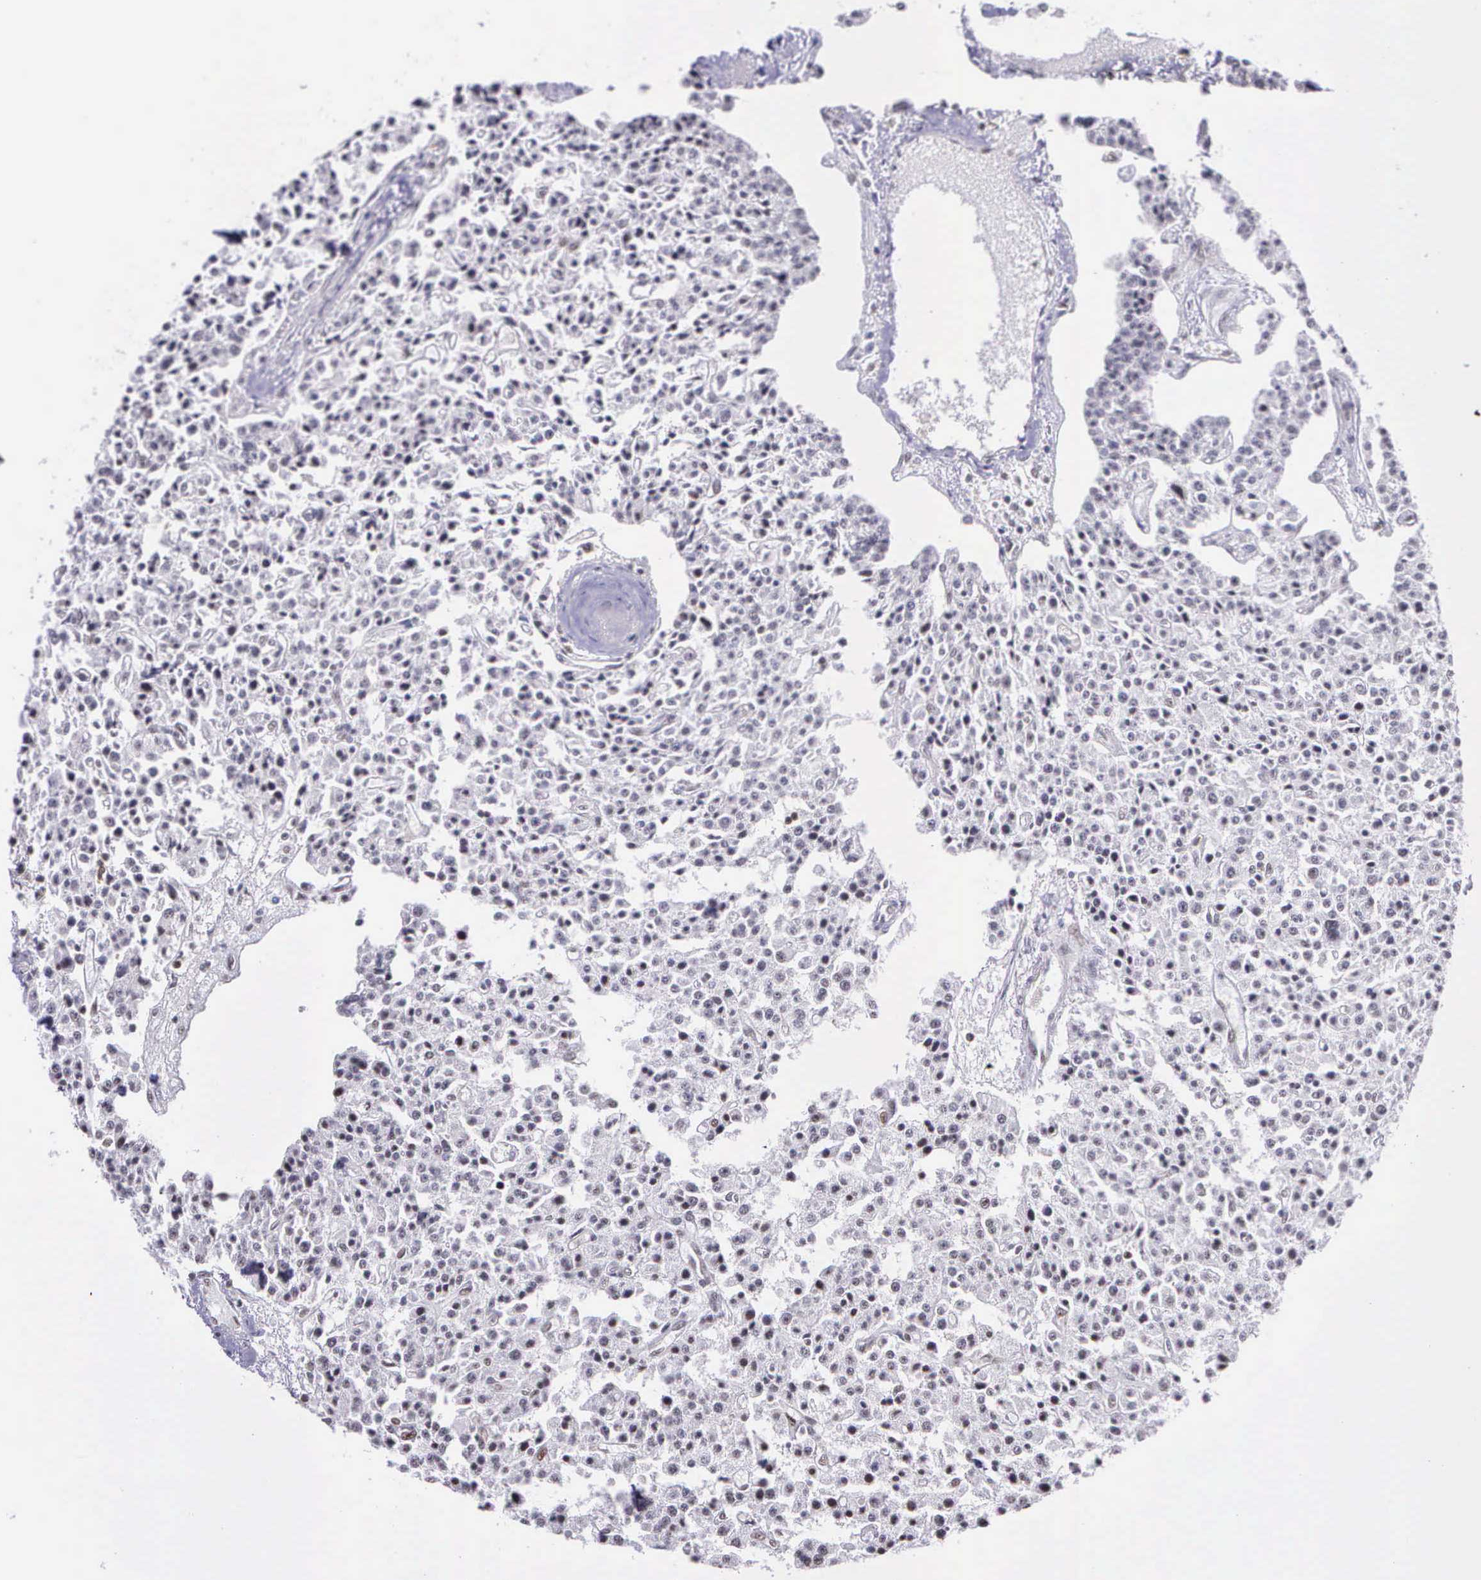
{"staining": {"intensity": "negative", "quantity": "none", "location": "none"}, "tissue": "carcinoid", "cell_type": "Tumor cells", "image_type": "cancer", "snomed": [{"axis": "morphology", "description": "Carcinoid, malignant, NOS"}, {"axis": "topography", "description": "Stomach"}], "caption": "Human carcinoid (malignant) stained for a protein using IHC exhibits no staining in tumor cells.", "gene": "FAM47A", "patient": {"sex": "female", "age": 76}}